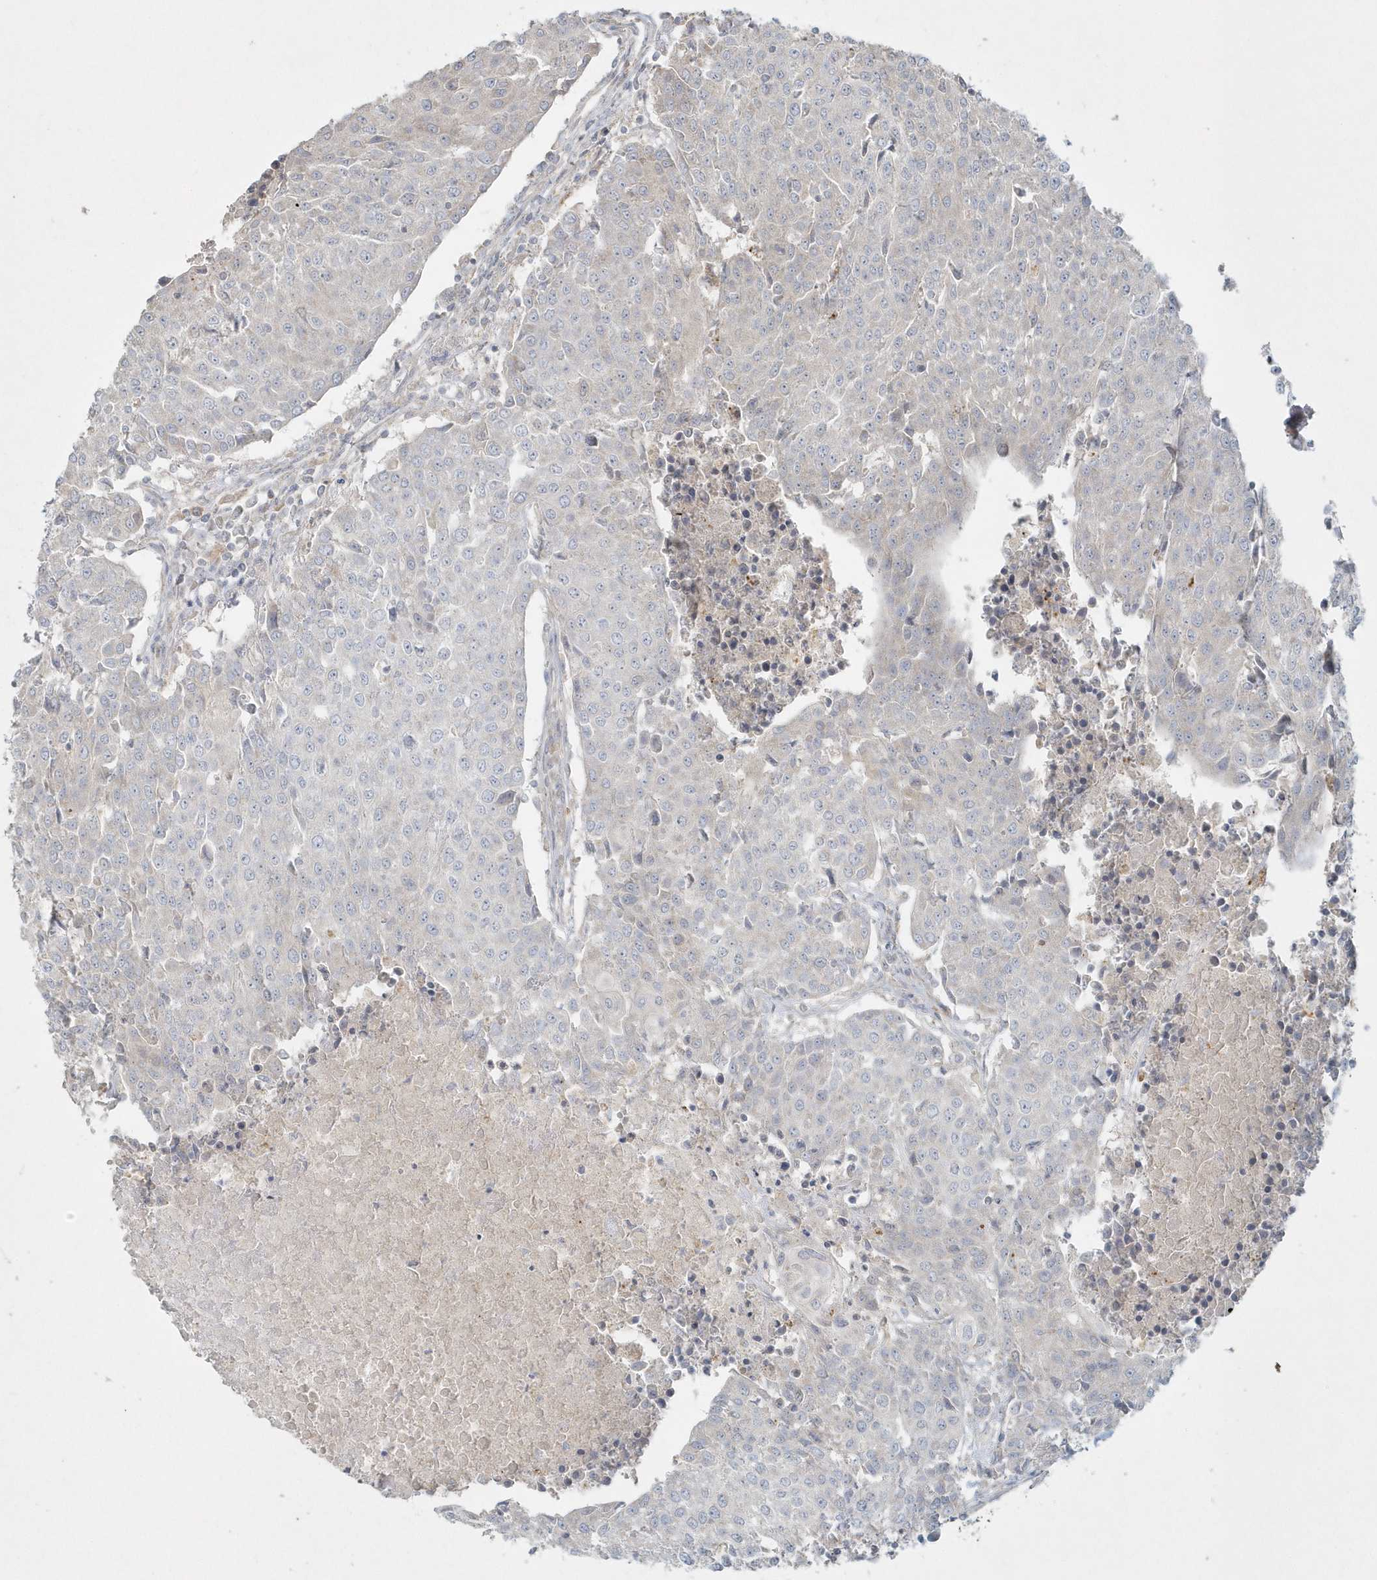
{"staining": {"intensity": "negative", "quantity": "none", "location": "none"}, "tissue": "urothelial cancer", "cell_type": "Tumor cells", "image_type": "cancer", "snomed": [{"axis": "morphology", "description": "Urothelial carcinoma, High grade"}, {"axis": "topography", "description": "Urinary bladder"}], "caption": "DAB immunohistochemical staining of urothelial cancer demonstrates no significant expression in tumor cells. (Brightfield microscopy of DAB immunohistochemistry (IHC) at high magnification).", "gene": "BLTP3A", "patient": {"sex": "female", "age": 85}}